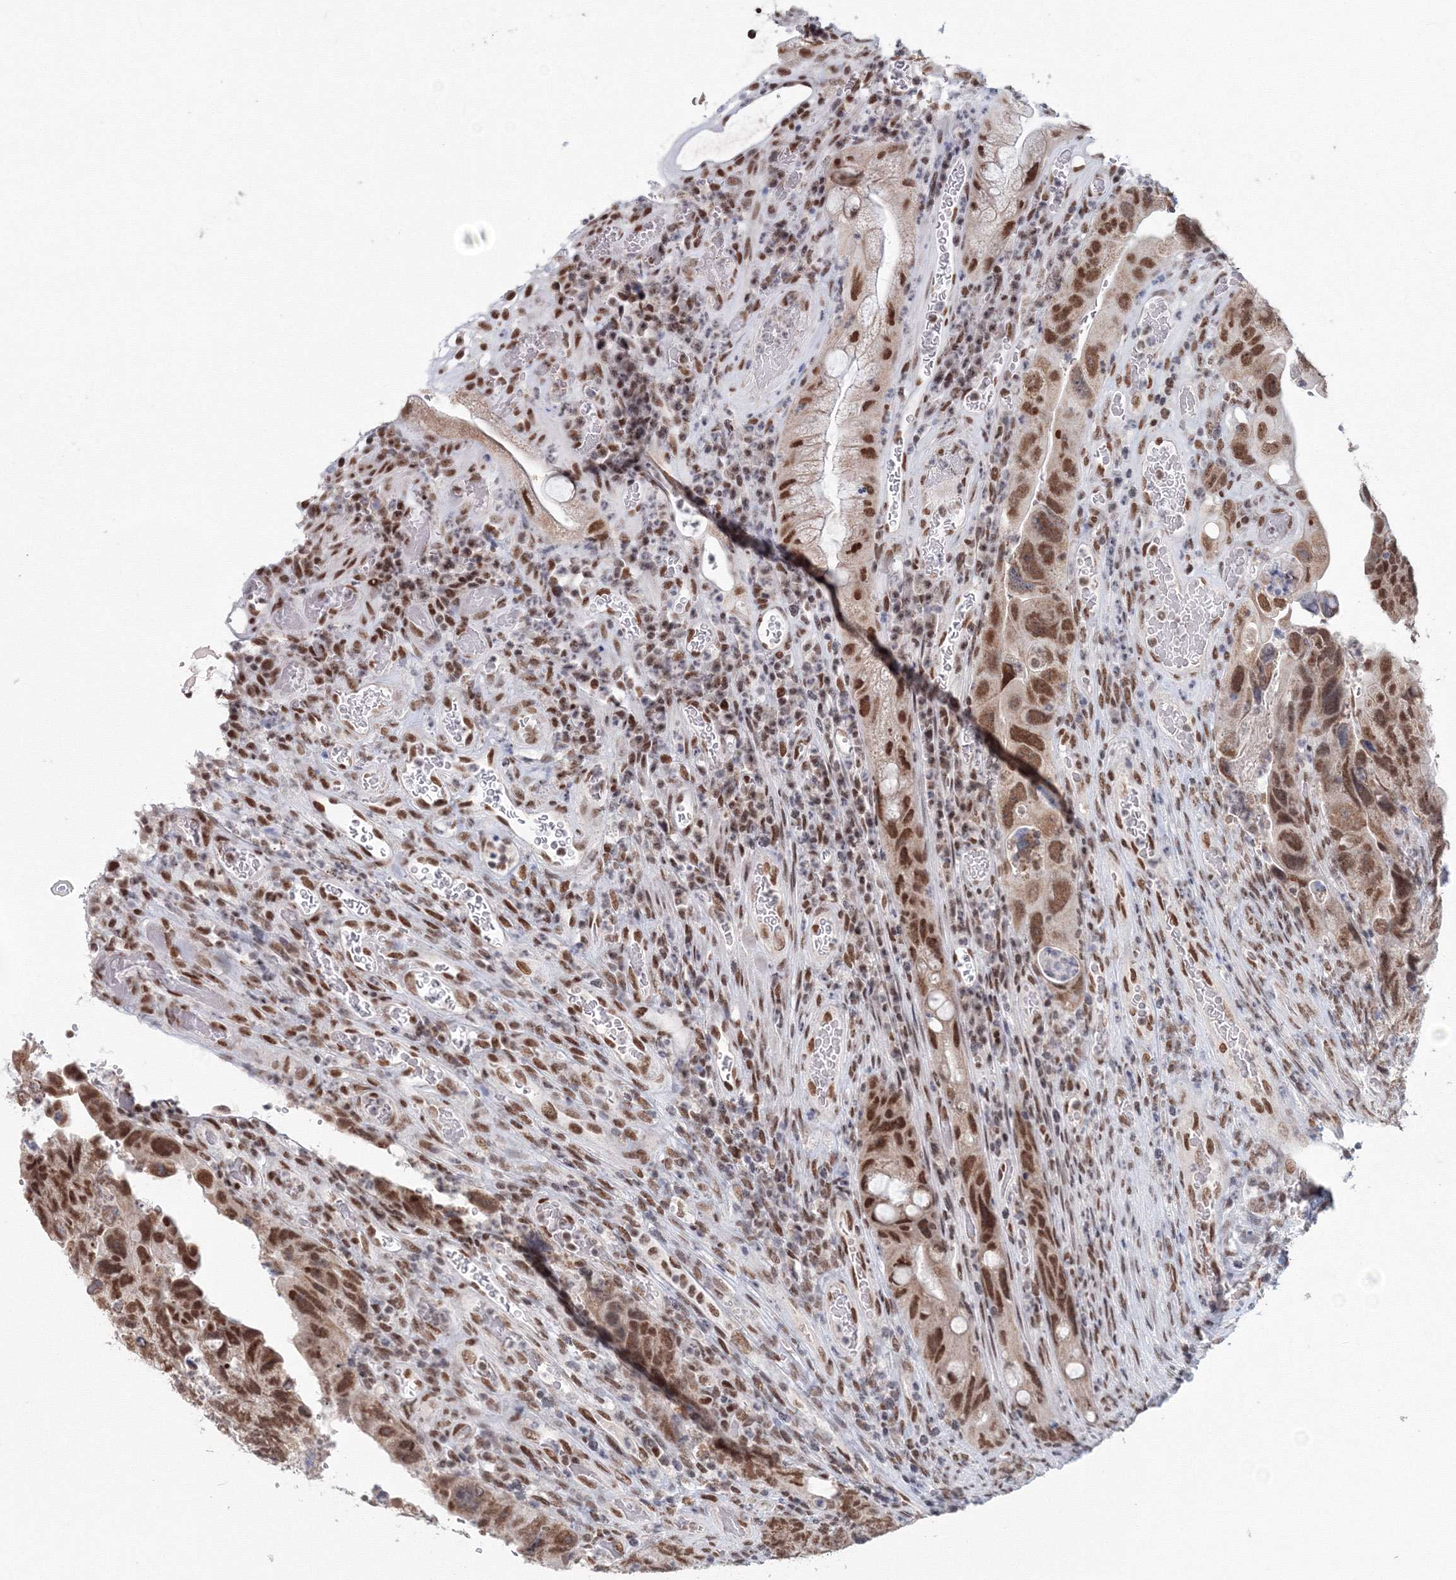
{"staining": {"intensity": "moderate", "quantity": ">75%", "location": "nuclear"}, "tissue": "colorectal cancer", "cell_type": "Tumor cells", "image_type": "cancer", "snomed": [{"axis": "morphology", "description": "Adenocarcinoma, NOS"}, {"axis": "topography", "description": "Rectum"}], "caption": "High-magnification brightfield microscopy of colorectal cancer stained with DAB (brown) and counterstained with hematoxylin (blue). tumor cells exhibit moderate nuclear staining is seen in about>75% of cells. (DAB = brown stain, brightfield microscopy at high magnification).", "gene": "SF3B6", "patient": {"sex": "male", "age": 63}}